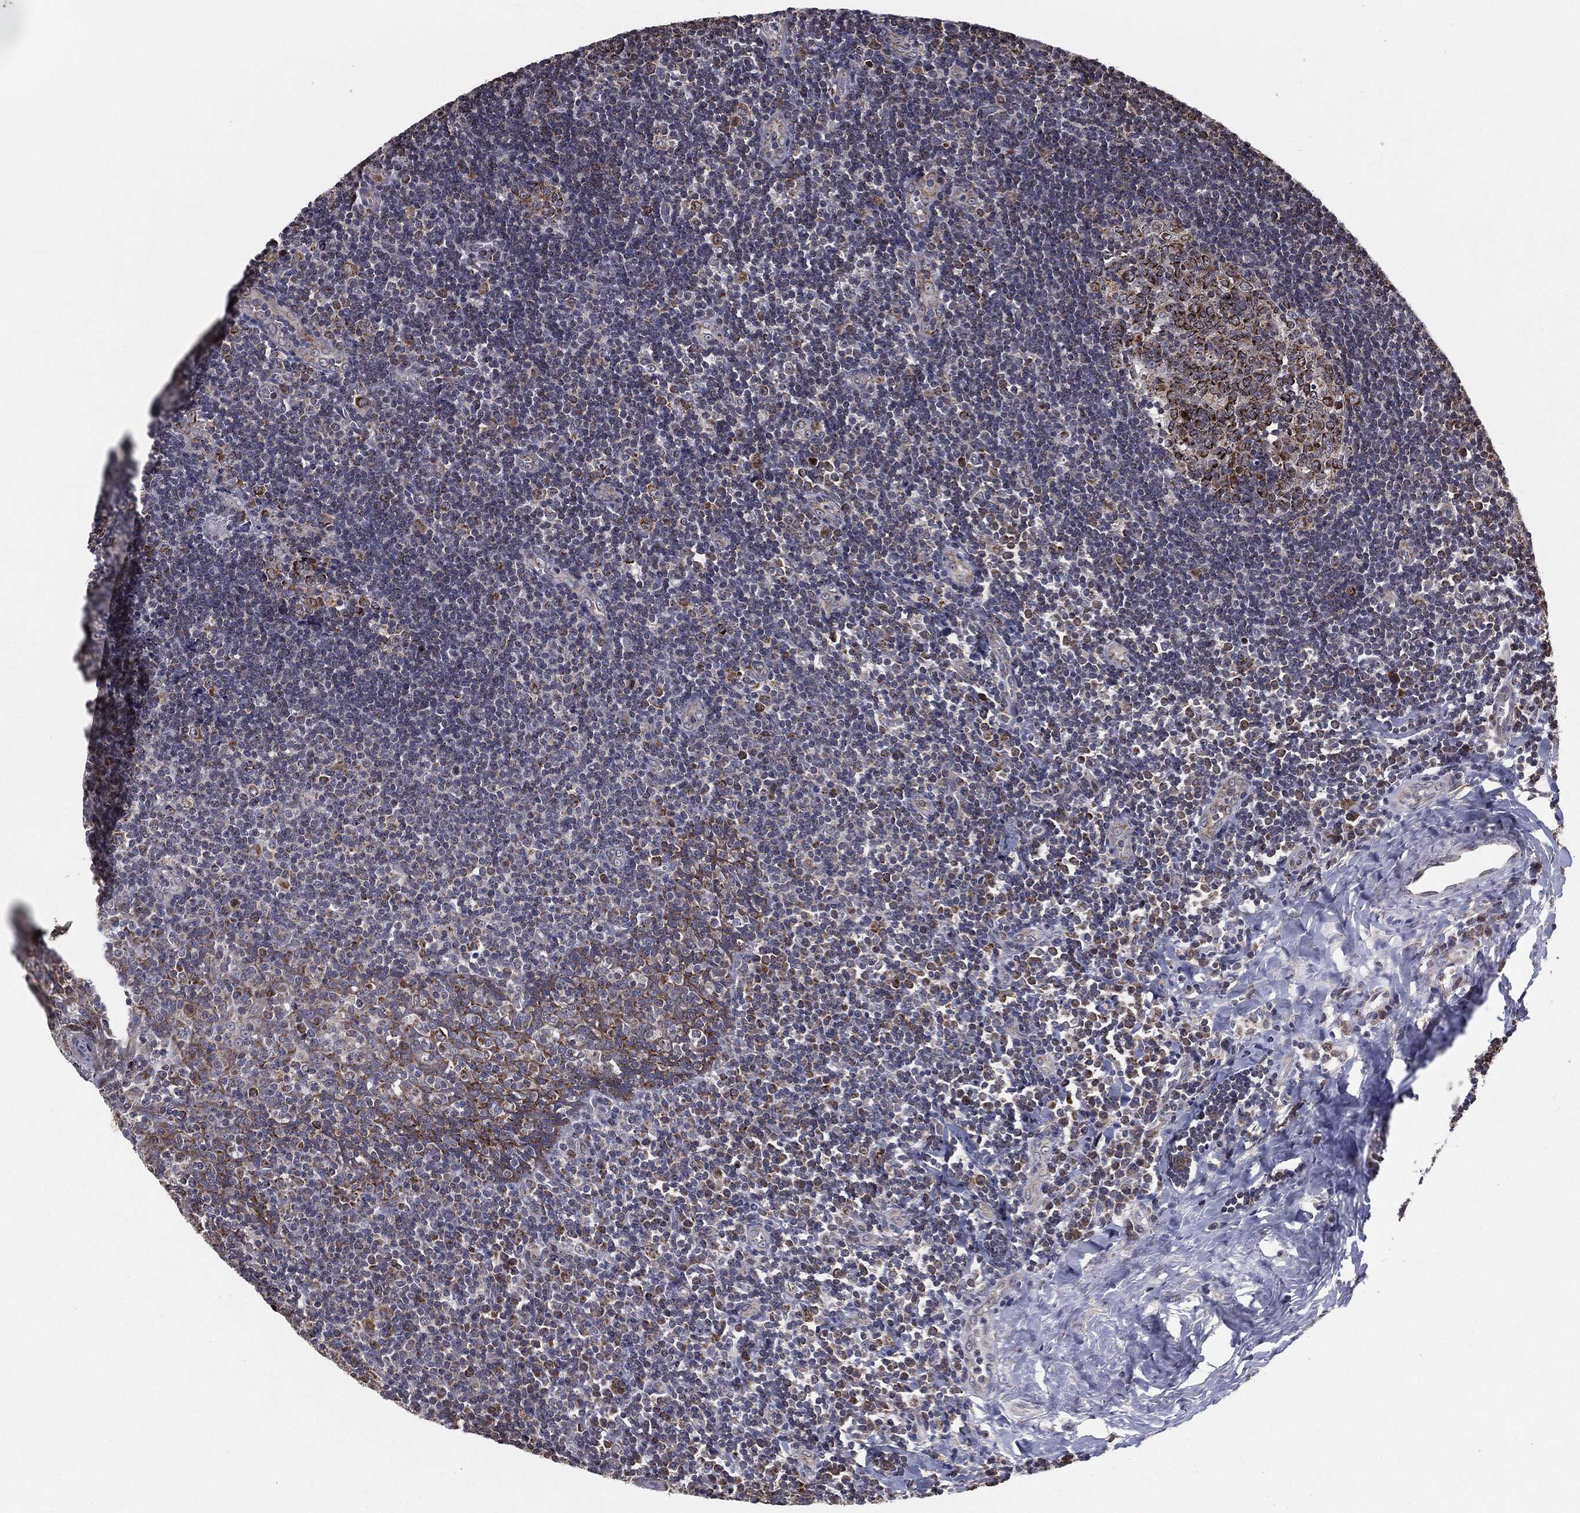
{"staining": {"intensity": "strong", "quantity": "25%-75%", "location": "cytoplasmic/membranous"}, "tissue": "tonsil", "cell_type": "Germinal center cells", "image_type": "normal", "snomed": [{"axis": "morphology", "description": "Normal tissue, NOS"}, {"axis": "morphology", "description": "Inflammation, NOS"}, {"axis": "topography", "description": "Tonsil"}], "caption": "Immunohistochemistry micrograph of normal human tonsil stained for a protein (brown), which reveals high levels of strong cytoplasmic/membranous expression in about 25%-75% of germinal center cells.", "gene": "CHCHD2", "patient": {"sex": "female", "age": 31}}